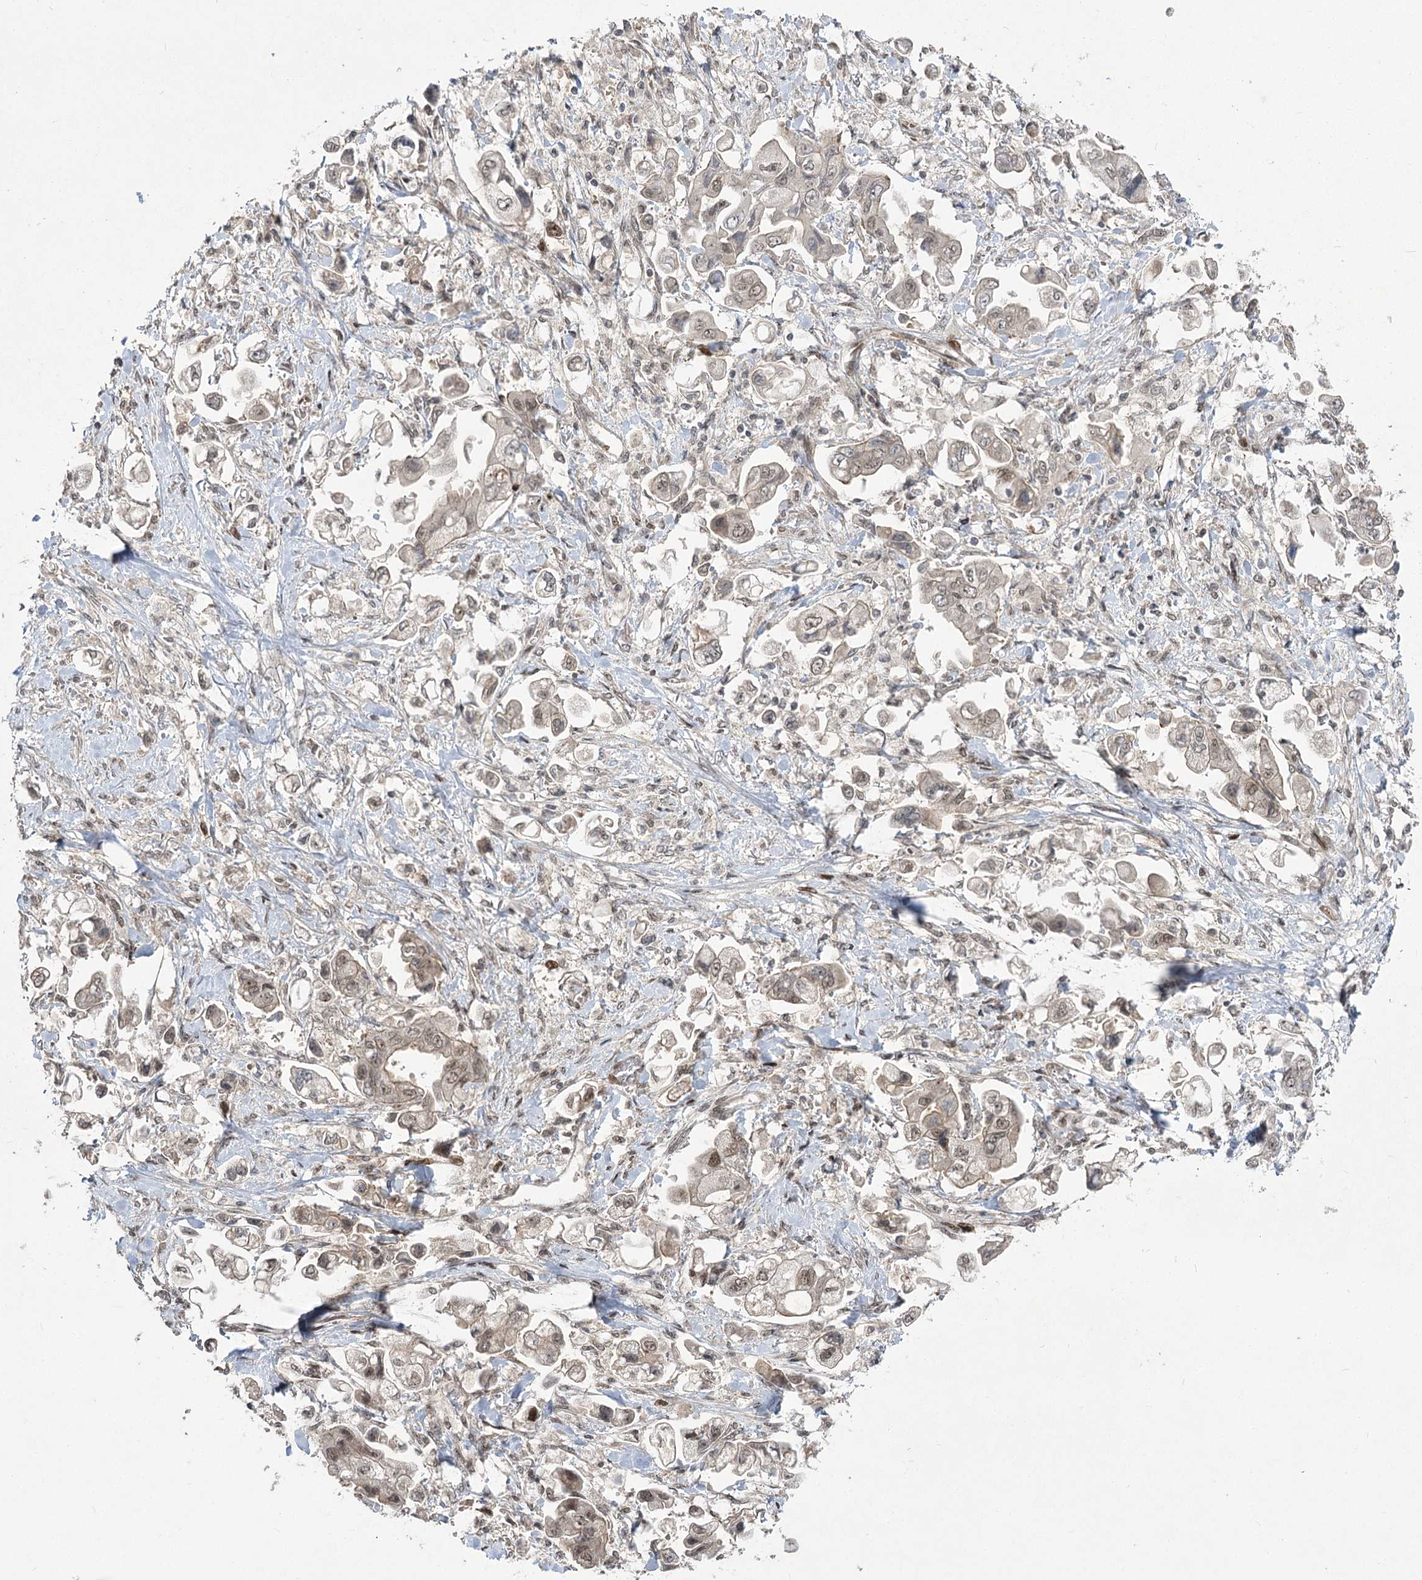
{"staining": {"intensity": "moderate", "quantity": ">75%", "location": "cytoplasmic/membranous,nuclear"}, "tissue": "stomach cancer", "cell_type": "Tumor cells", "image_type": "cancer", "snomed": [{"axis": "morphology", "description": "Adenocarcinoma, NOS"}, {"axis": "topography", "description": "Stomach"}], "caption": "Protein staining of stomach adenocarcinoma tissue reveals moderate cytoplasmic/membranous and nuclear staining in approximately >75% of tumor cells.", "gene": "HELQ", "patient": {"sex": "male", "age": 62}}